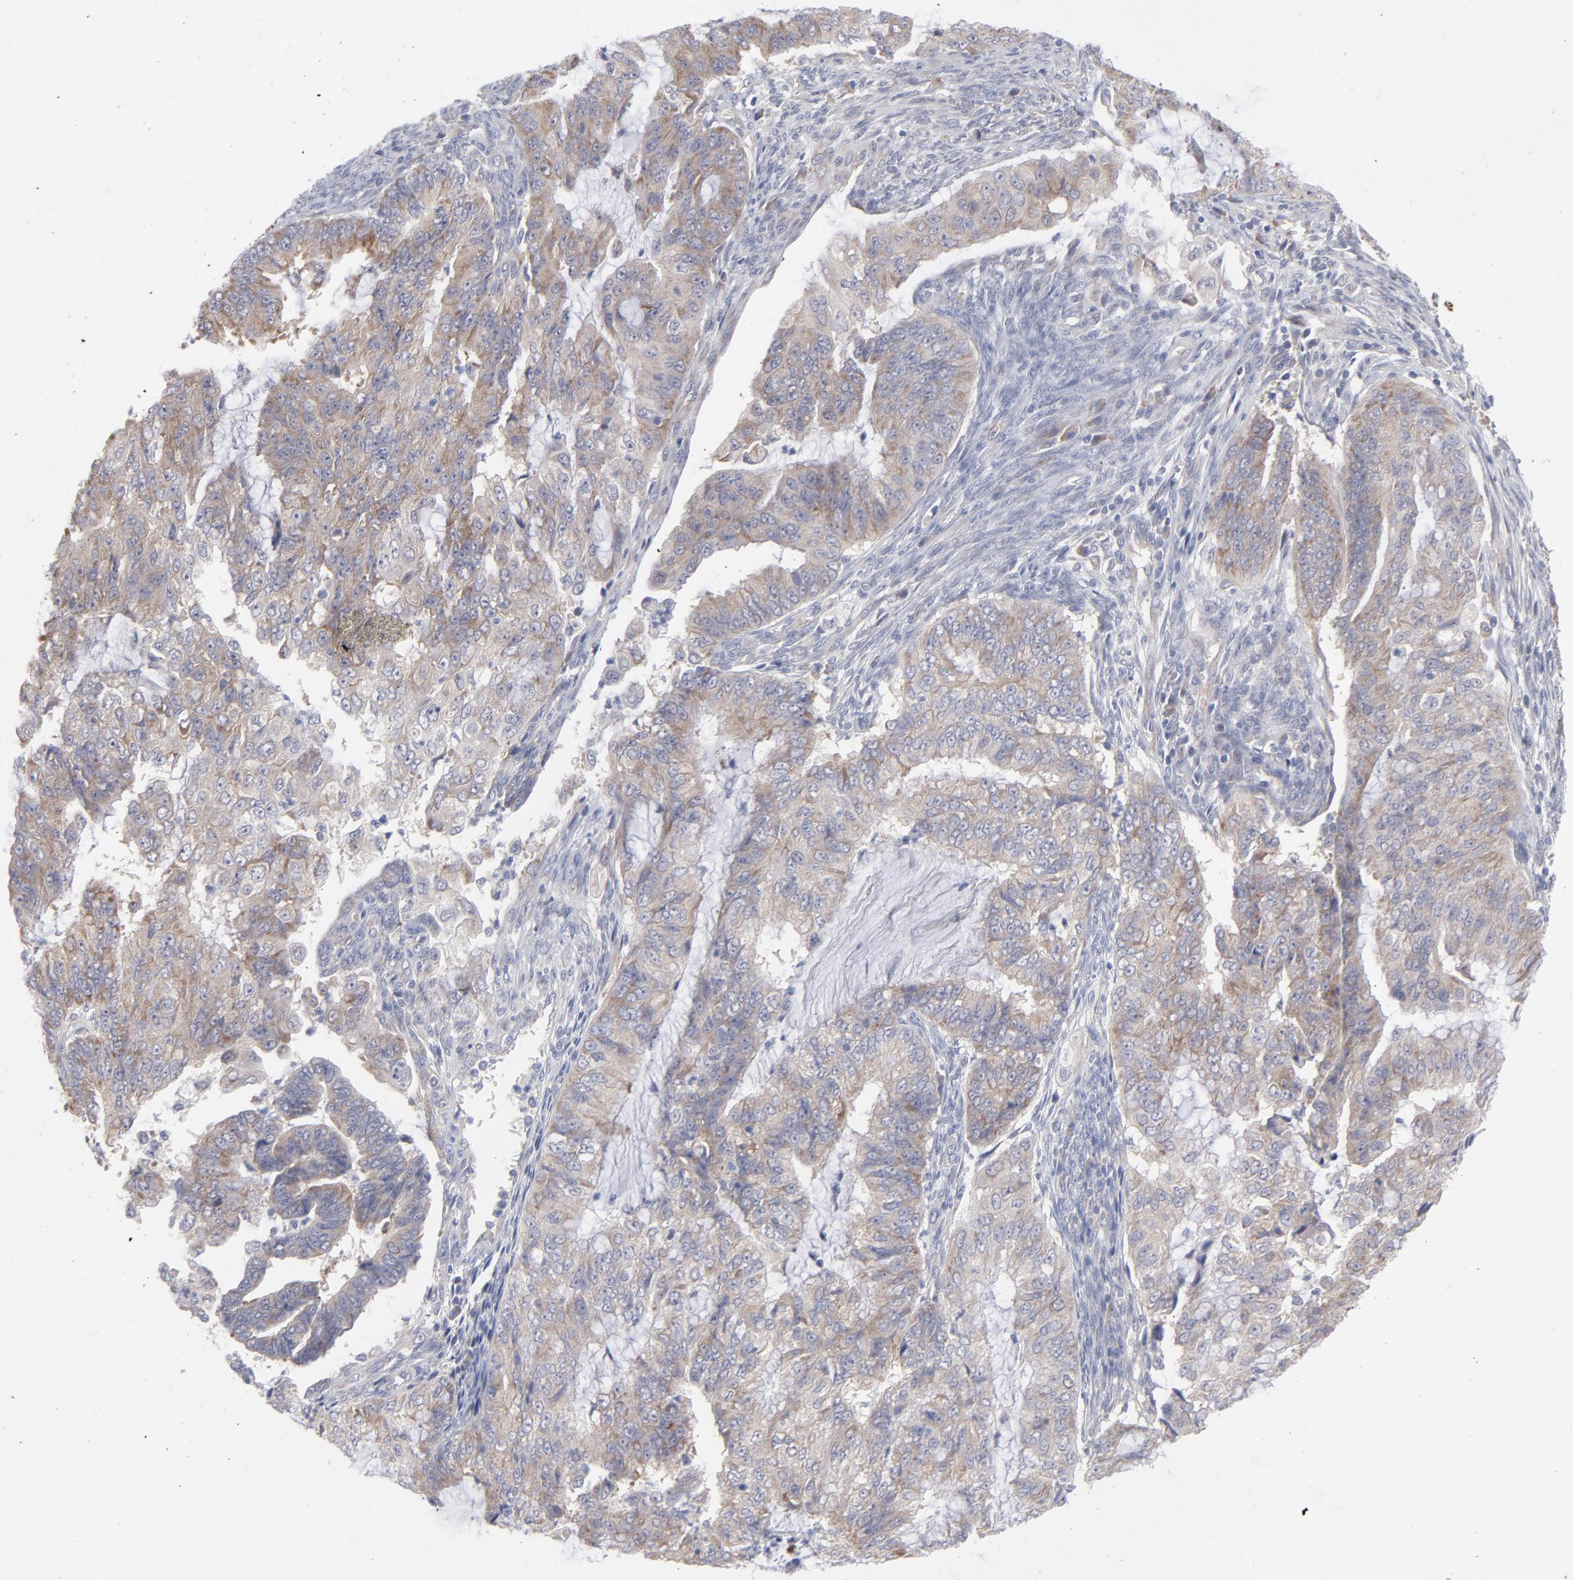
{"staining": {"intensity": "weak", "quantity": ">75%", "location": "cytoplasmic/membranous"}, "tissue": "endometrial cancer", "cell_type": "Tumor cells", "image_type": "cancer", "snomed": [{"axis": "morphology", "description": "Adenocarcinoma, NOS"}, {"axis": "topography", "description": "Endometrium"}], "caption": "Protein staining by immunohistochemistry displays weak cytoplasmic/membranous expression in about >75% of tumor cells in endometrial cancer.", "gene": "RPS24", "patient": {"sex": "female", "age": 75}}